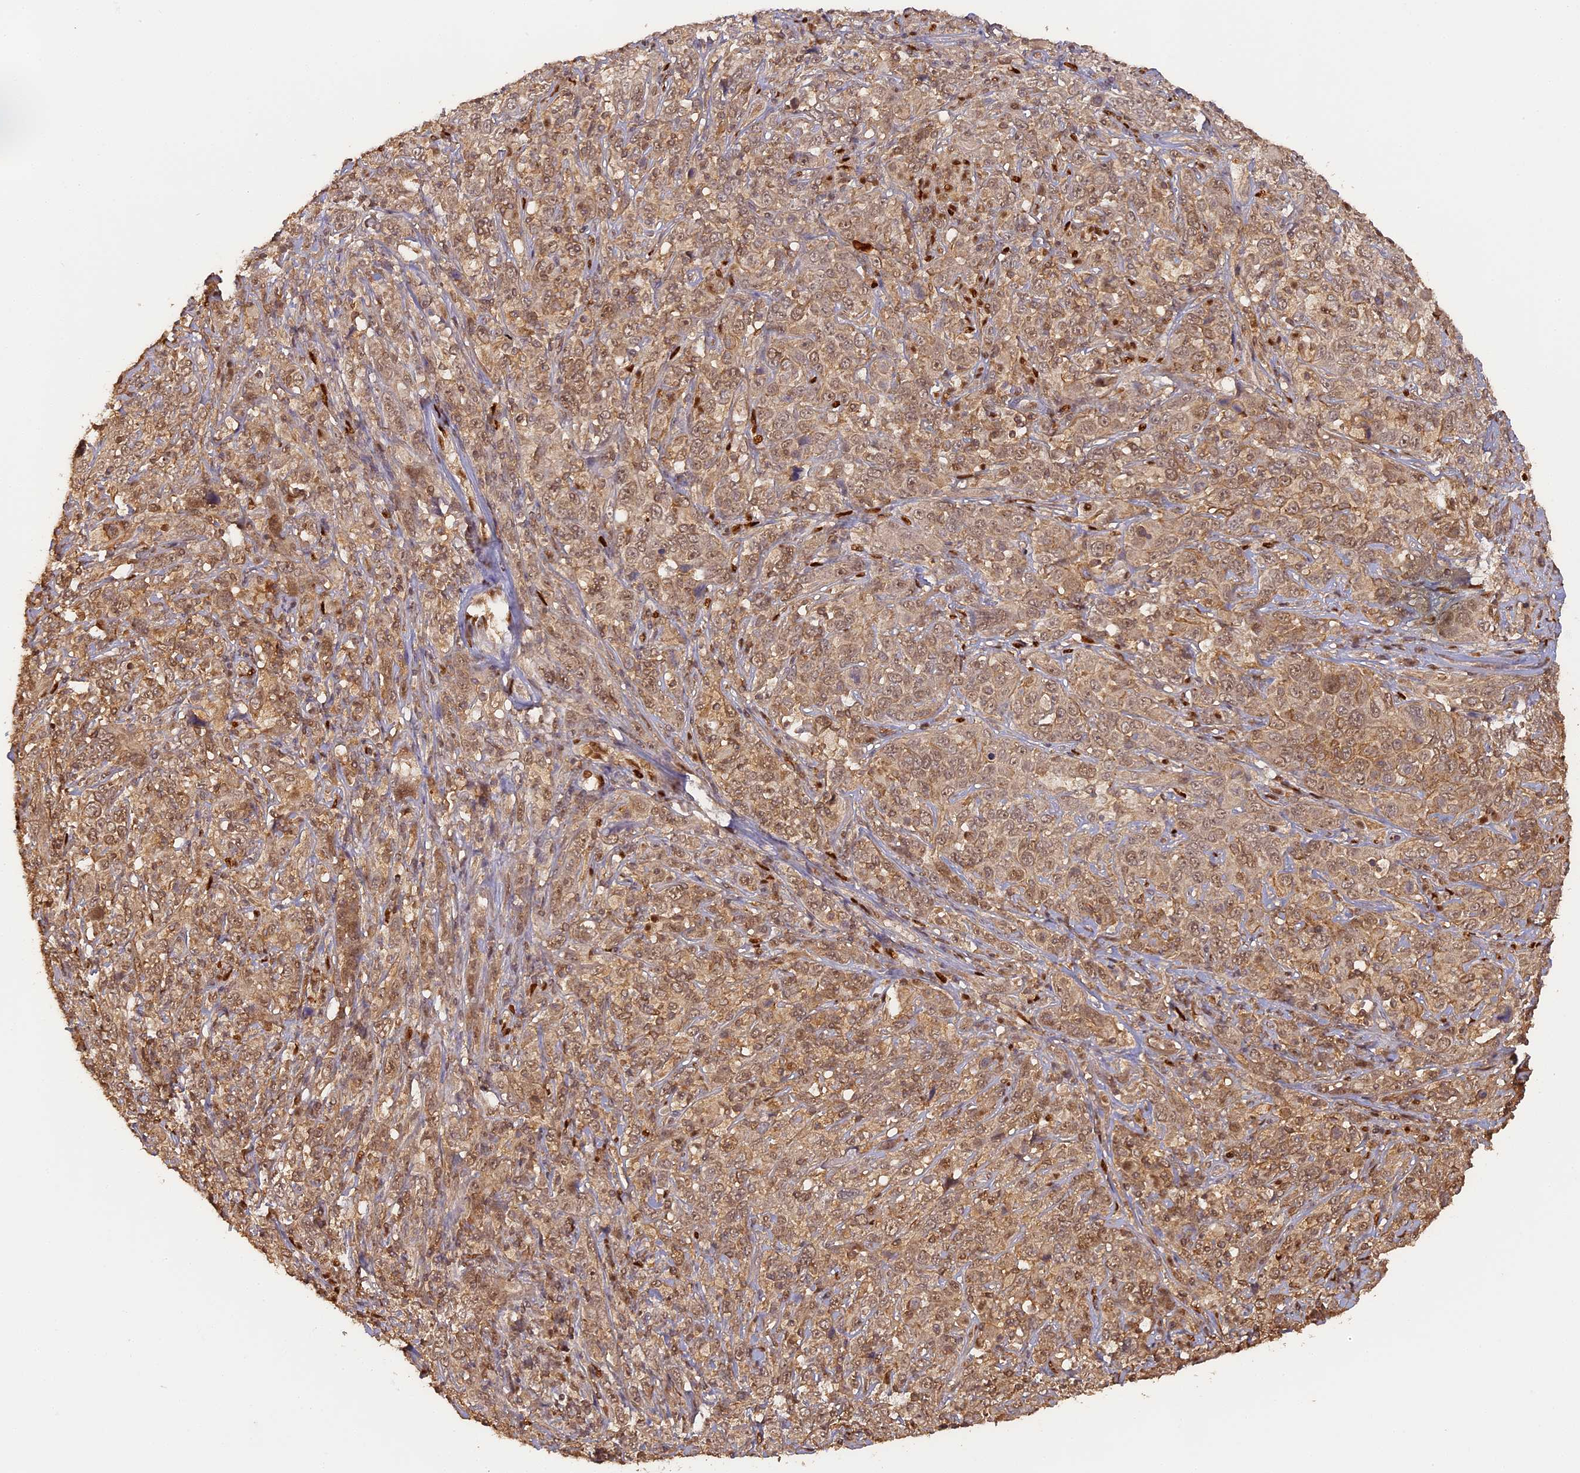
{"staining": {"intensity": "moderate", "quantity": ">75%", "location": "nuclear"}, "tissue": "cervical cancer", "cell_type": "Tumor cells", "image_type": "cancer", "snomed": [{"axis": "morphology", "description": "Squamous cell carcinoma, NOS"}, {"axis": "topography", "description": "Cervix"}], "caption": "Immunohistochemistry (IHC) of cervical cancer reveals medium levels of moderate nuclear positivity in approximately >75% of tumor cells.", "gene": "MYBL2", "patient": {"sex": "female", "age": 46}}